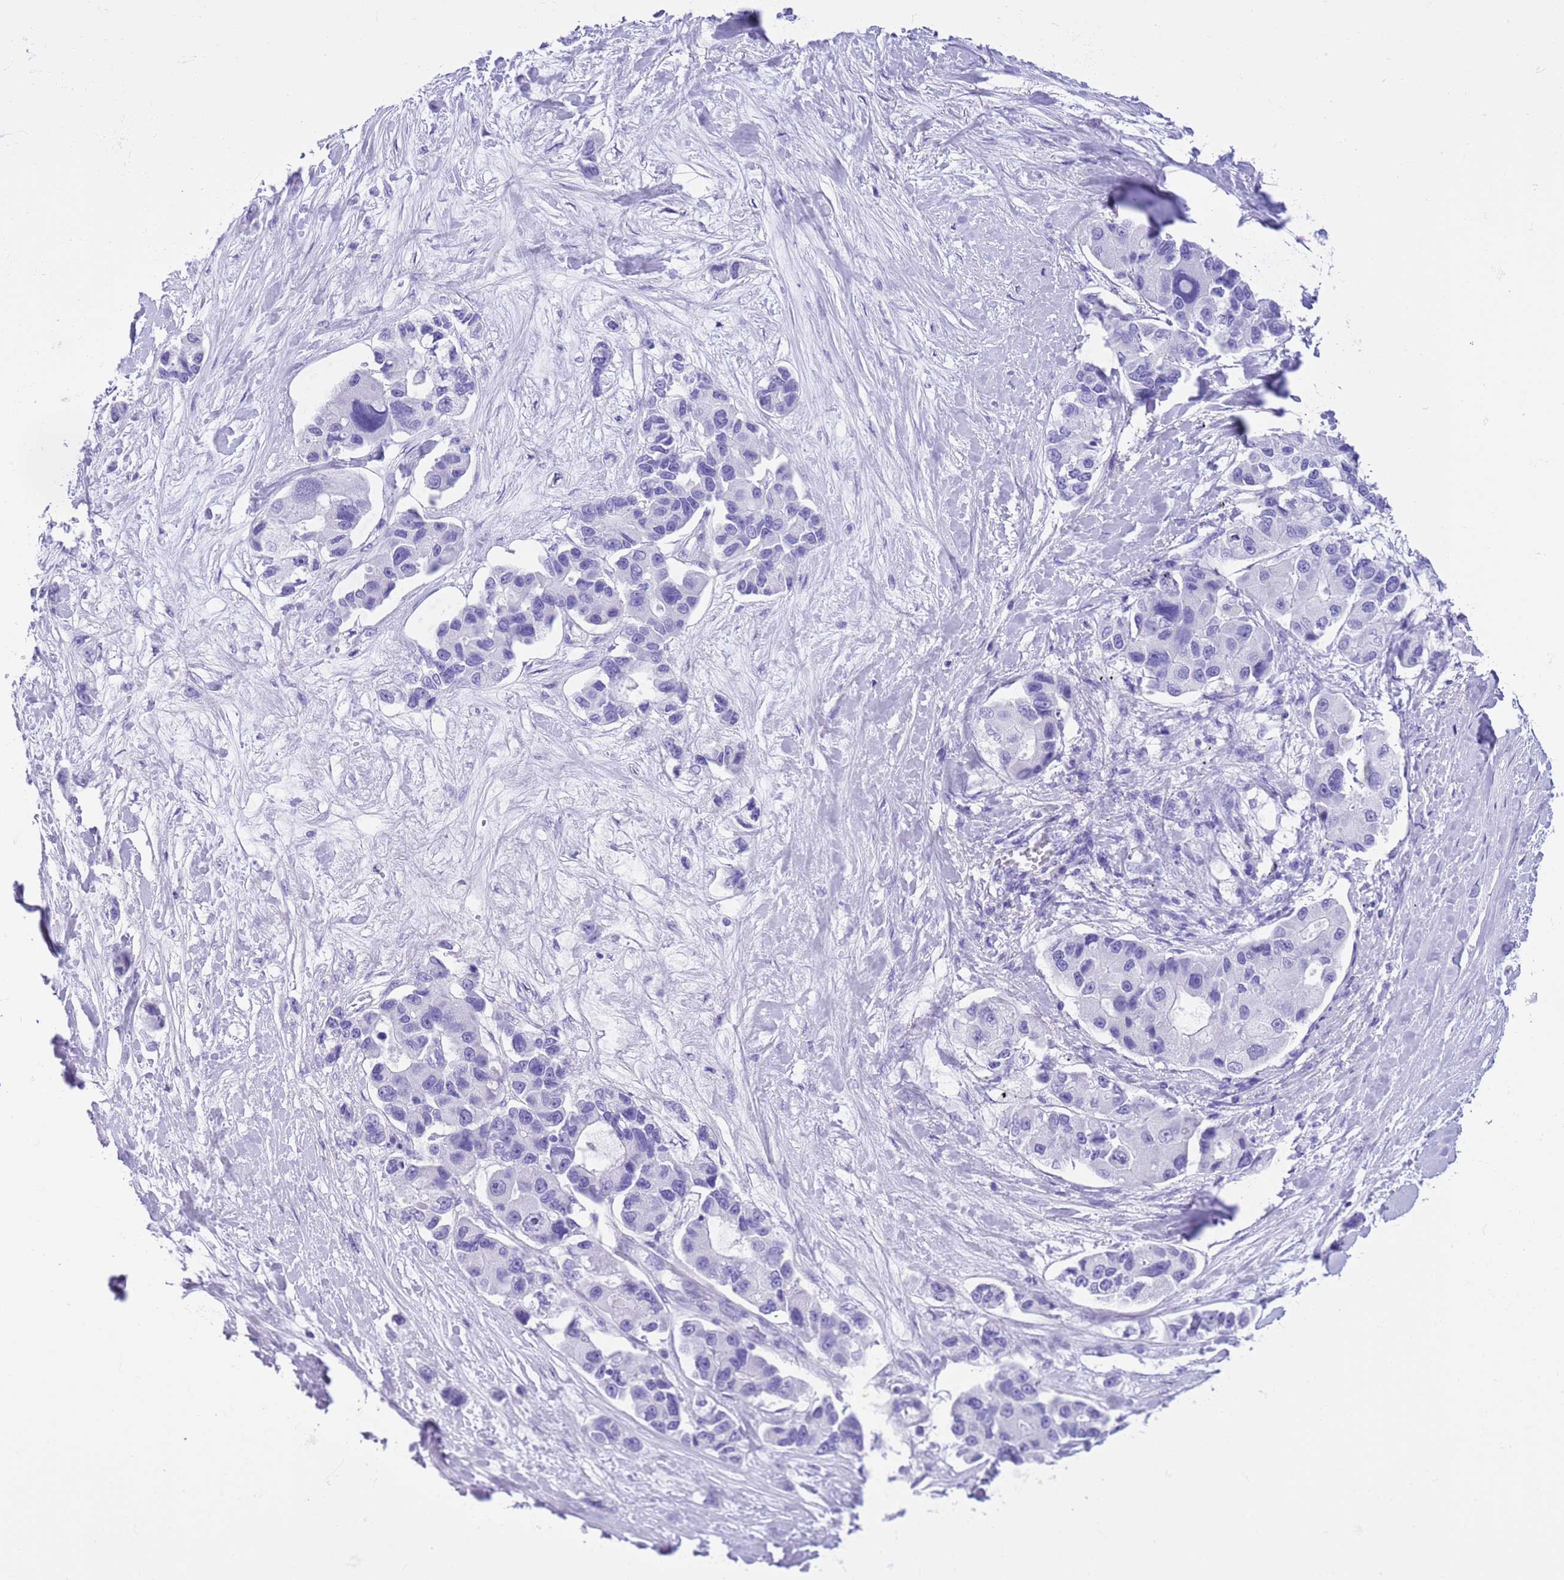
{"staining": {"intensity": "negative", "quantity": "none", "location": "none"}, "tissue": "lung cancer", "cell_type": "Tumor cells", "image_type": "cancer", "snomed": [{"axis": "morphology", "description": "Adenocarcinoma, NOS"}, {"axis": "topography", "description": "Lung"}], "caption": "A histopathology image of lung cancer stained for a protein reveals no brown staining in tumor cells.", "gene": "TMEM185B", "patient": {"sex": "female", "age": 54}}